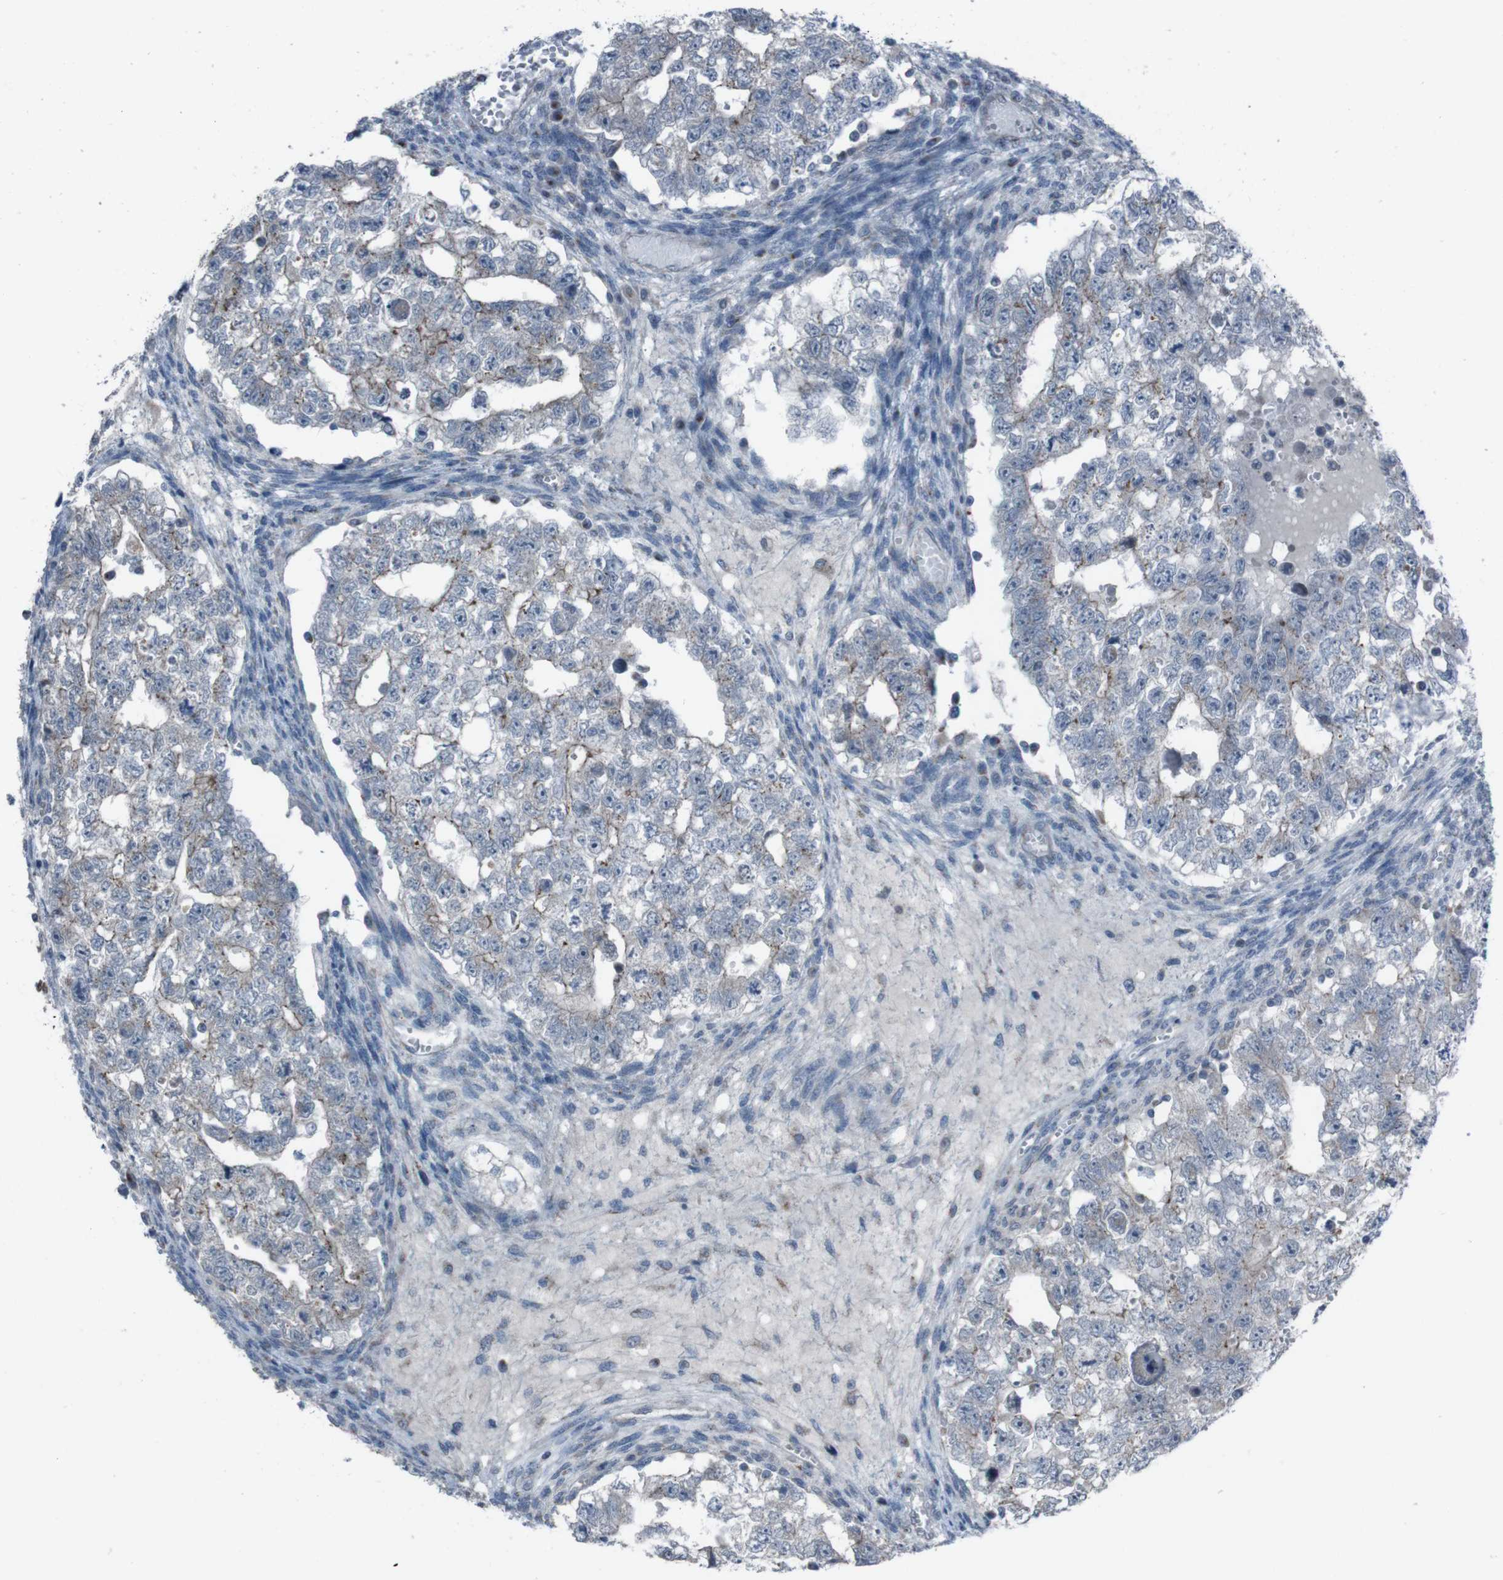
{"staining": {"intensity": "moderate", "quantity": "<25%", "location": "cytoplasmic/membranous"}, "tissue": "testis cancer", "cell_type": "Tumor cells", "image_type": "cancer", "snomed": [{"axis": "morphology", "description": "Seminoma, NOS"}, {"axis": "morphology", "description": "Carcinoma, Embryonal, NOS"}, {"axis": "topography", "description": "Testis"}], "caption": "Testis seminoma tissue demonstrates moderate cytoplasmic/membranous expression in approximately <25% of tumor cells", "gene": "EFNA5", "patient": {"sex": "male", "age": 38}}